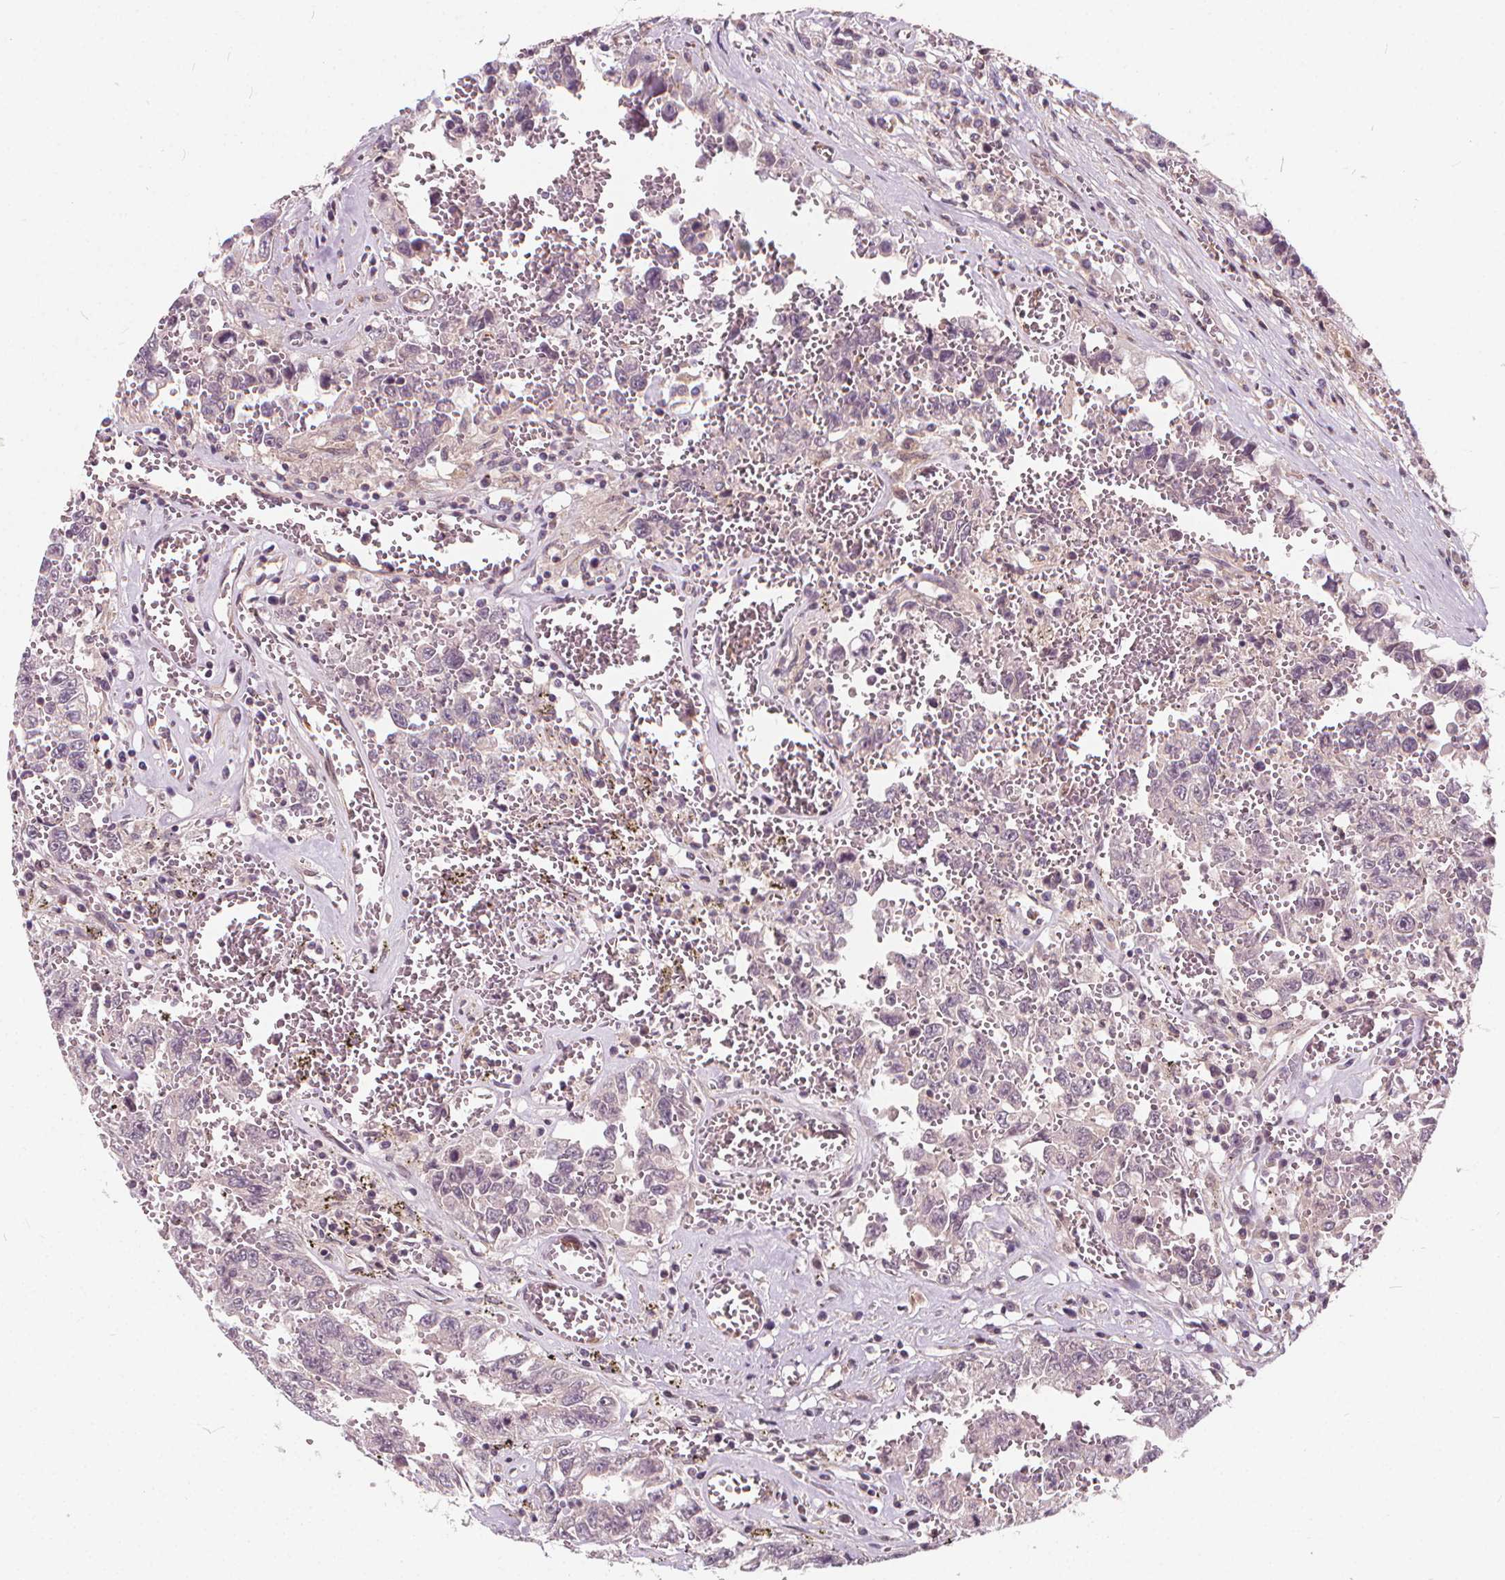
{"staining": {"intensity": "negative", "quantity": "none", "location": "none"}, "tissue": "testis cancer", "cell_type": "Tumor cells", "image_type": "cancer", "snomed": [{"axis": "morphology", "description": "Carcinoma, Embryonal, NOS"}, {"axis": "topography", "description": "Testis"}], "caption": "IHC image of testis cancer stained for a protein (brown), which shows no expression in tumor cells.", "gene": "INPP5E", "patient": {"sex": "male", "age": 36}}